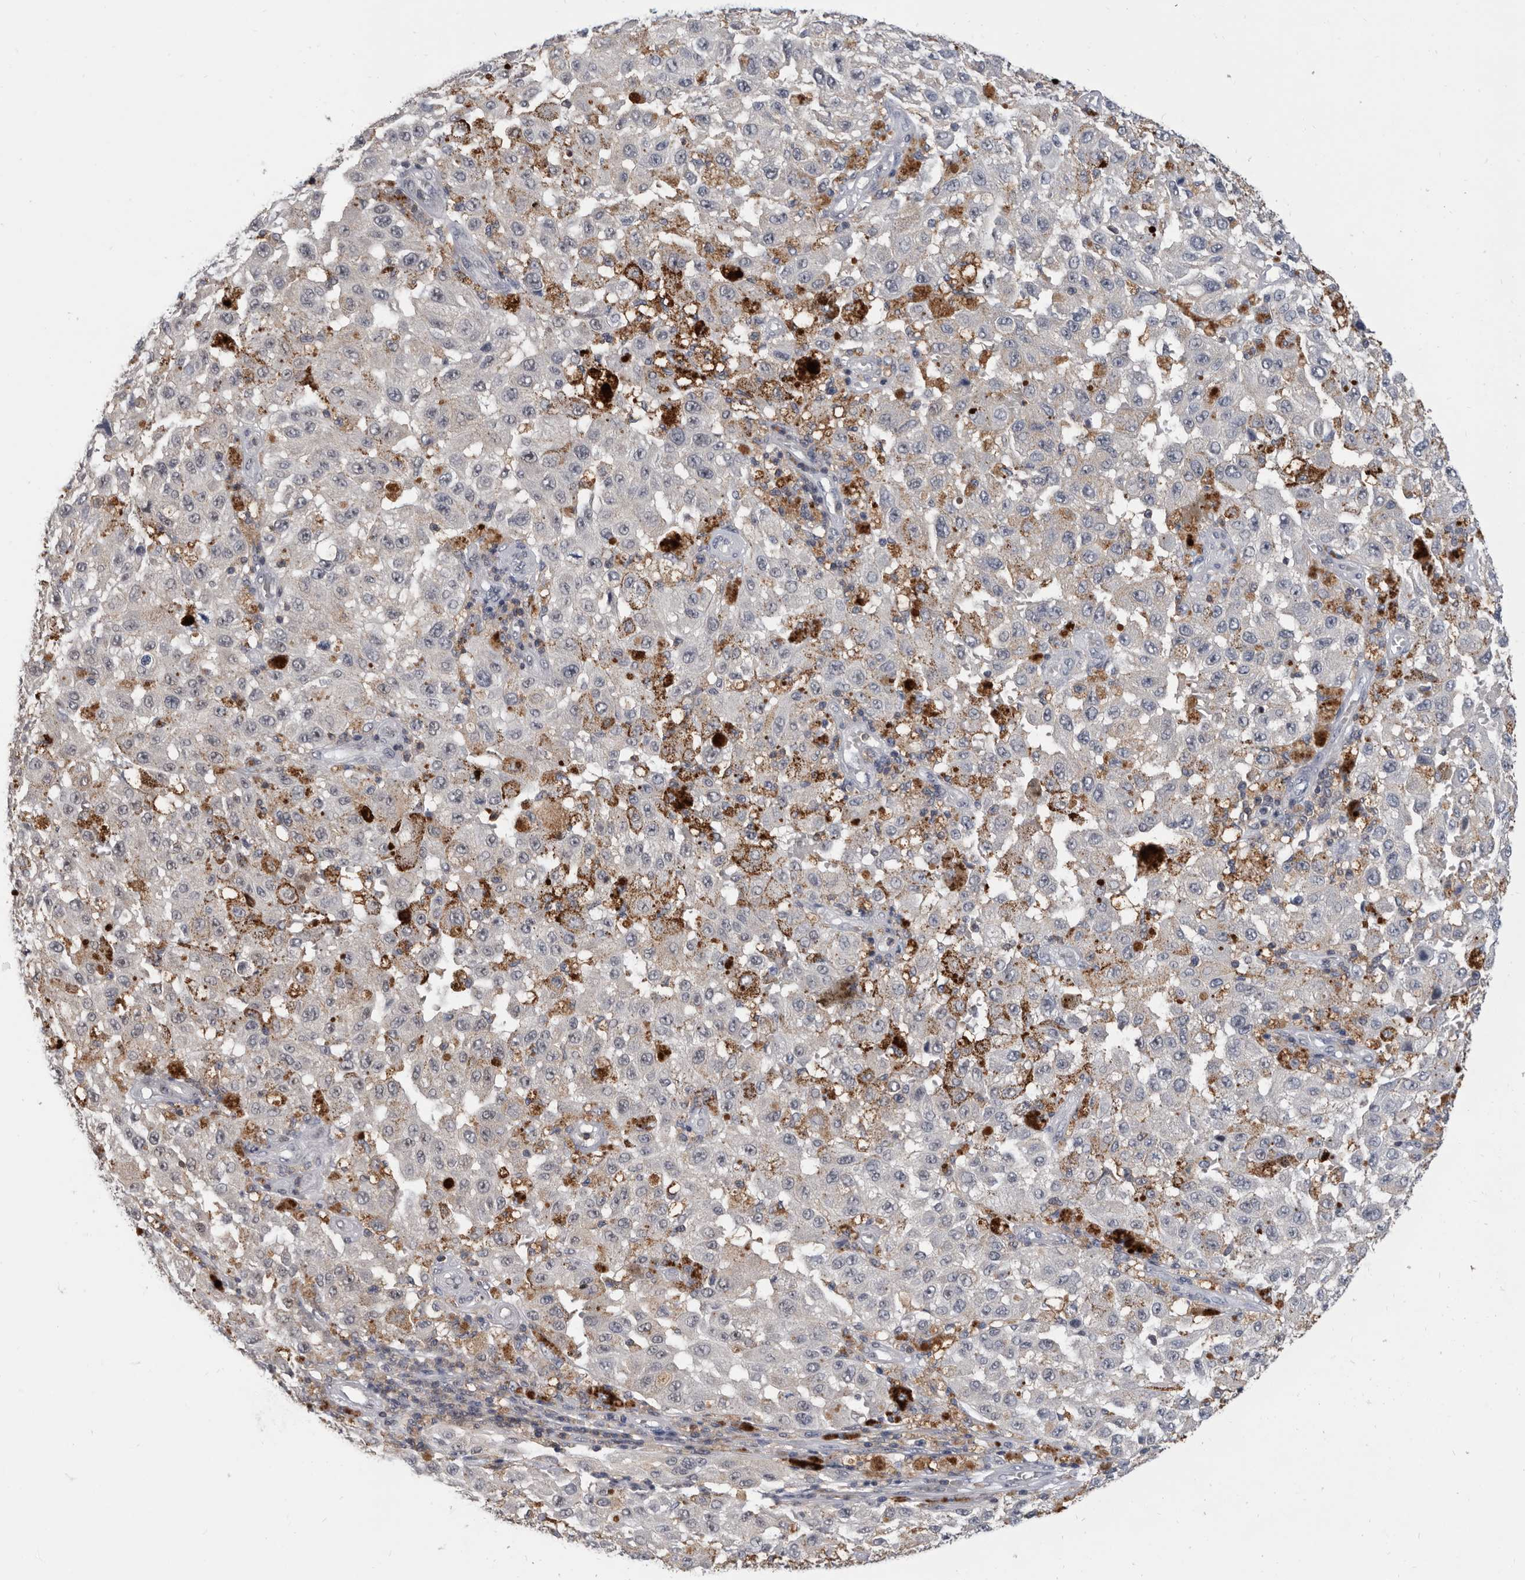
{"staining": {"intensity": "negative", "quantity": "none", "location": "none"}, "tissue": "melanoma", "cell_type": "Tumor cells", "image_type": "cancer", "snomed": [{"axis": "morphology", "description": "Malignant melanoma, NOS"}, {"axis": "topography", "description": "Skin"}], "caption": "DAB immunohistochemical staining of human melanoma shows no significant positivity in tumor cells. (Stains: DAB IHC with hematoxylin counter stain, Microscopy: brightfield microscopy at high magnification).", "gene": "ZNF260", "patient": {"sex": "female", "age": 64}}